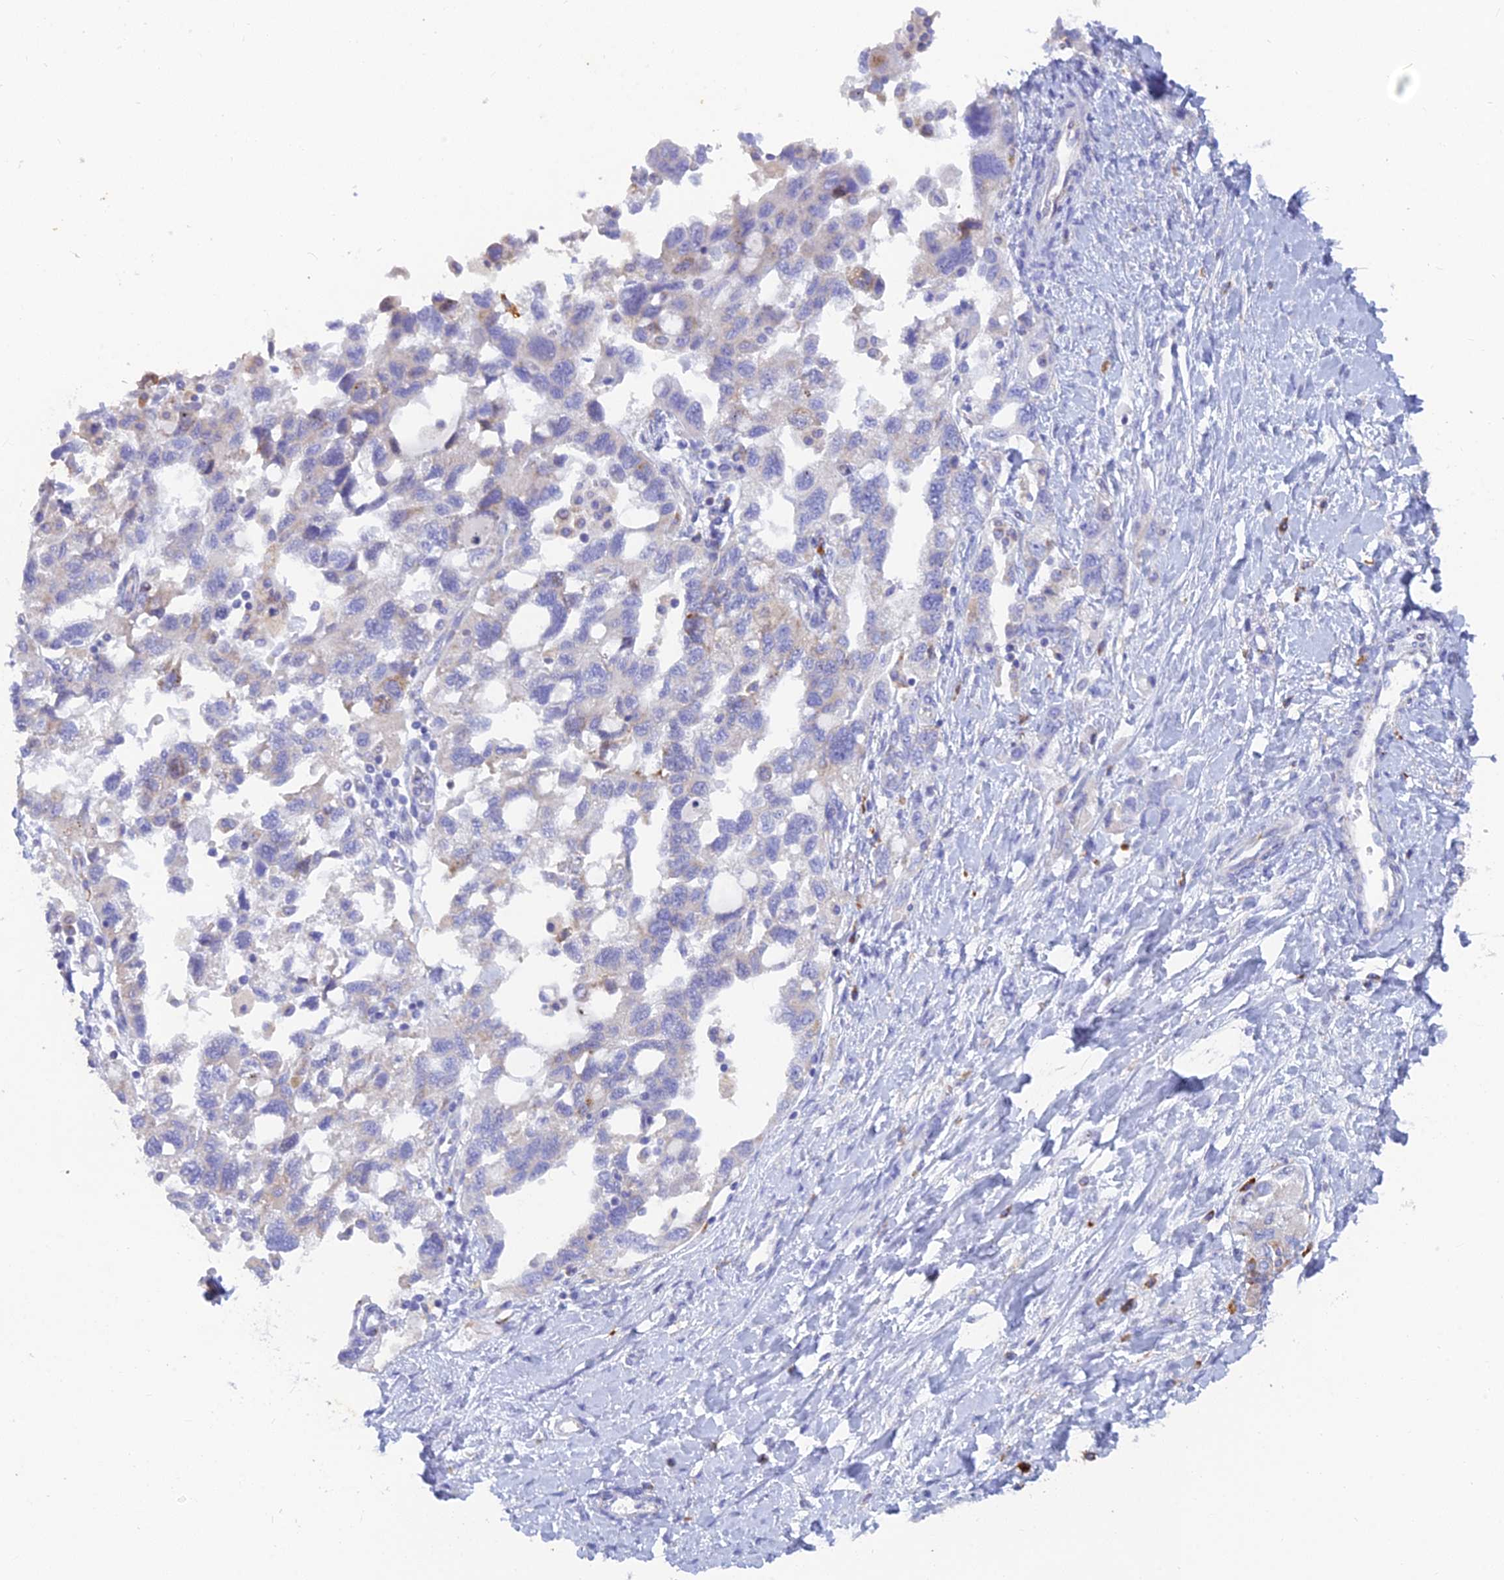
{"staining": {"intensity": "negative", "quantity": "none", "location": "none"}, "tissue": "ovarian cancer", "cell_type": "Tumor cells", "image_type": "cancer", "snomed": [{"axis": "morphology", "description": "Carcinoma, NOS"}, {"axis": "morphology", "description": "Cystadenocarcinoma, serous, NOS"}, {"axis": "topography", "description": "Ovary"}], "caption": "Immunohistochemistry (IHC) of human ovarian cancer displays no positivity in tumor cells.", "gene": "WDR35", "patient": {"sex": "female", "age": 69}}